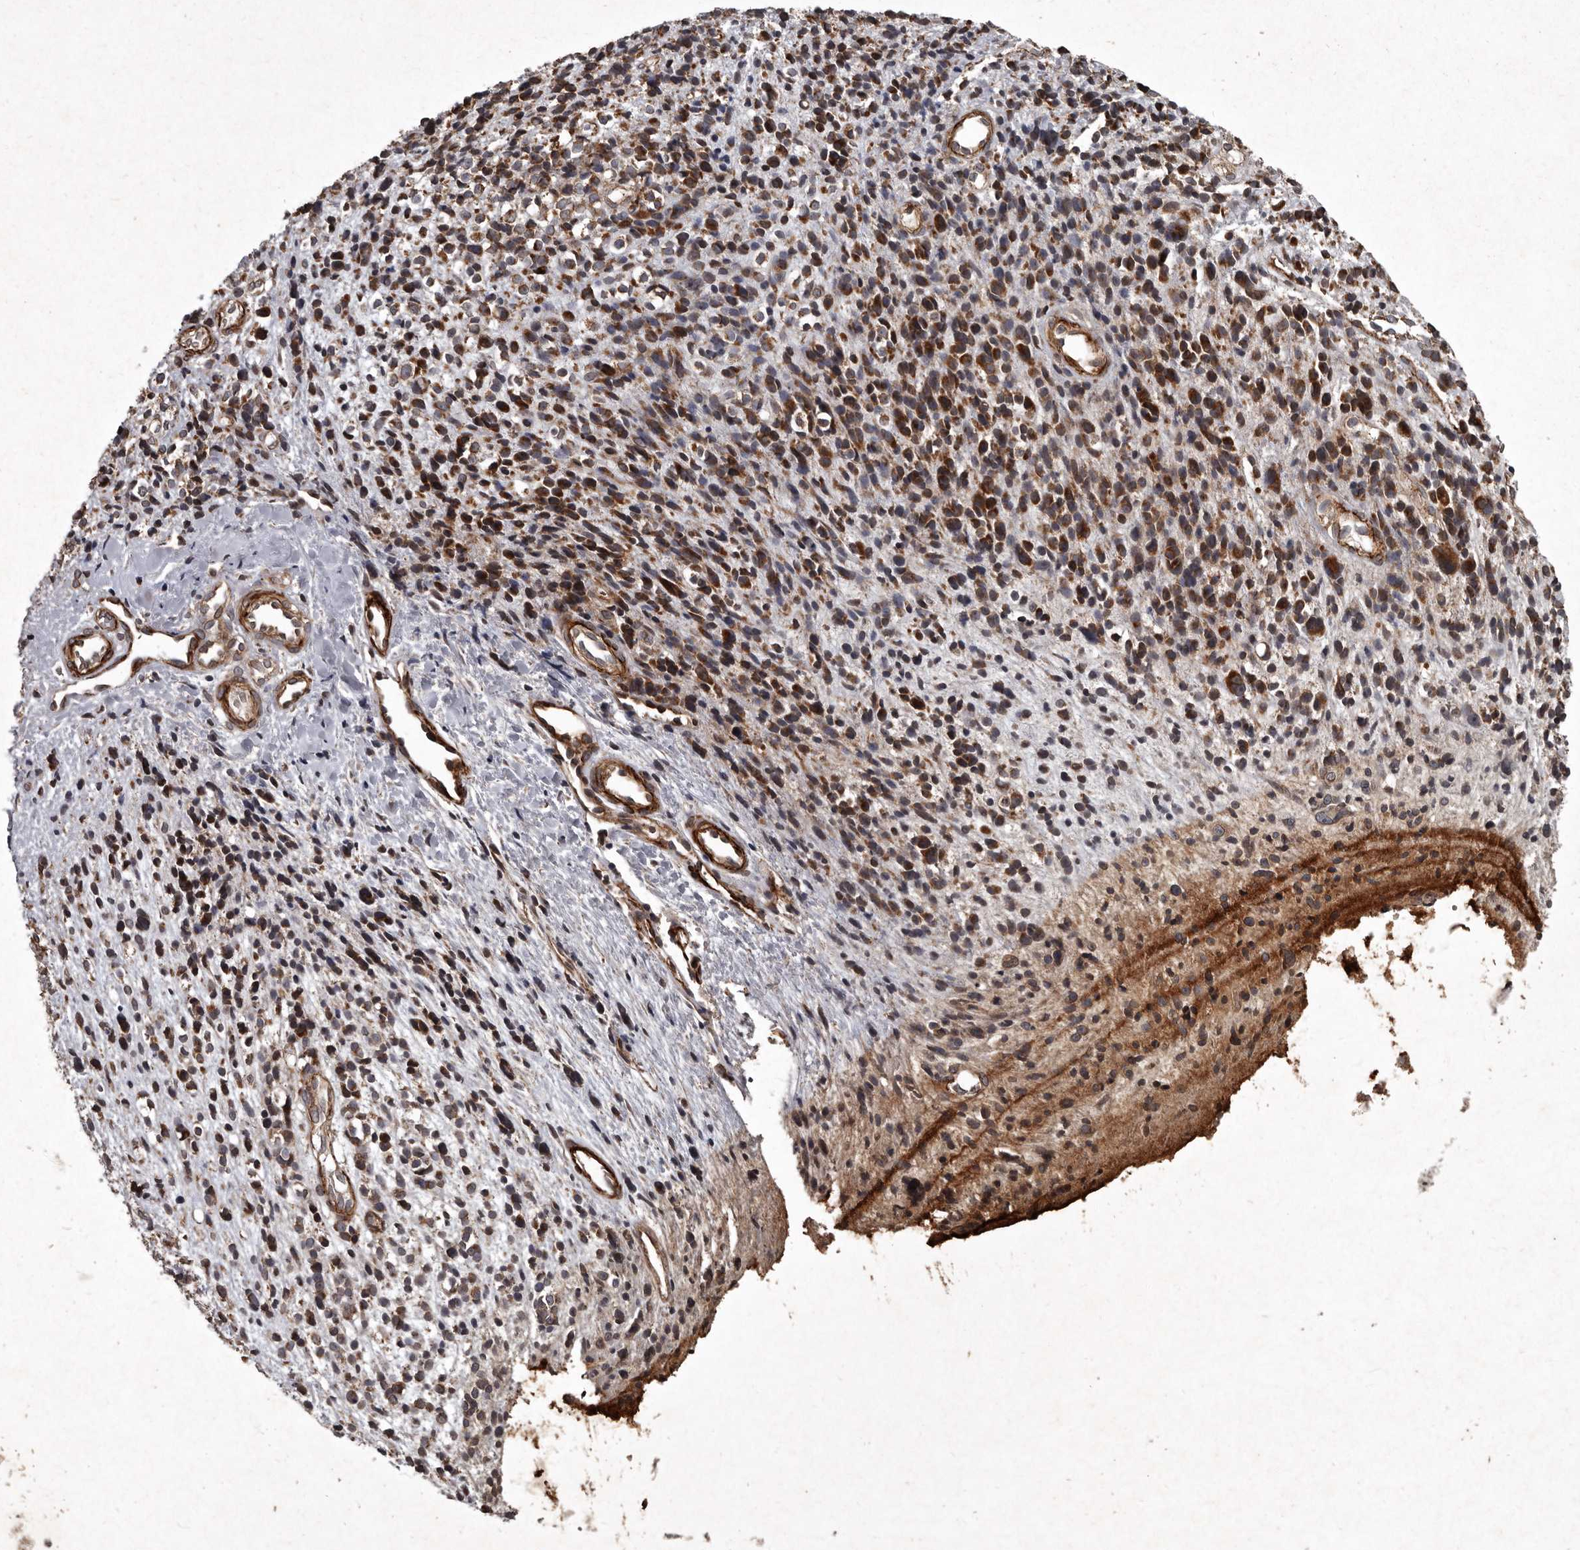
{"staining": {"intensity": "moderate", "quantity": ">75%", "location": "cytoplasmic/membranous"}, "tissue": "melanoma", "cell_type": "Tumor cells", "image_type": "cancer", "snomed": [{"axis": "morphology", "description": "Malignant melanoma, NOS"}, {"axis": "topography", "description": "Skin"}], "caption": "Immunohistochemical staining of malignant melanoma exhibits medium levels of moderate cytoplasmic/membranous positivity in approximately >75% of tumor cells.", "gene": "MRPS15", "patient": {"sex": "female", "age": 55}}